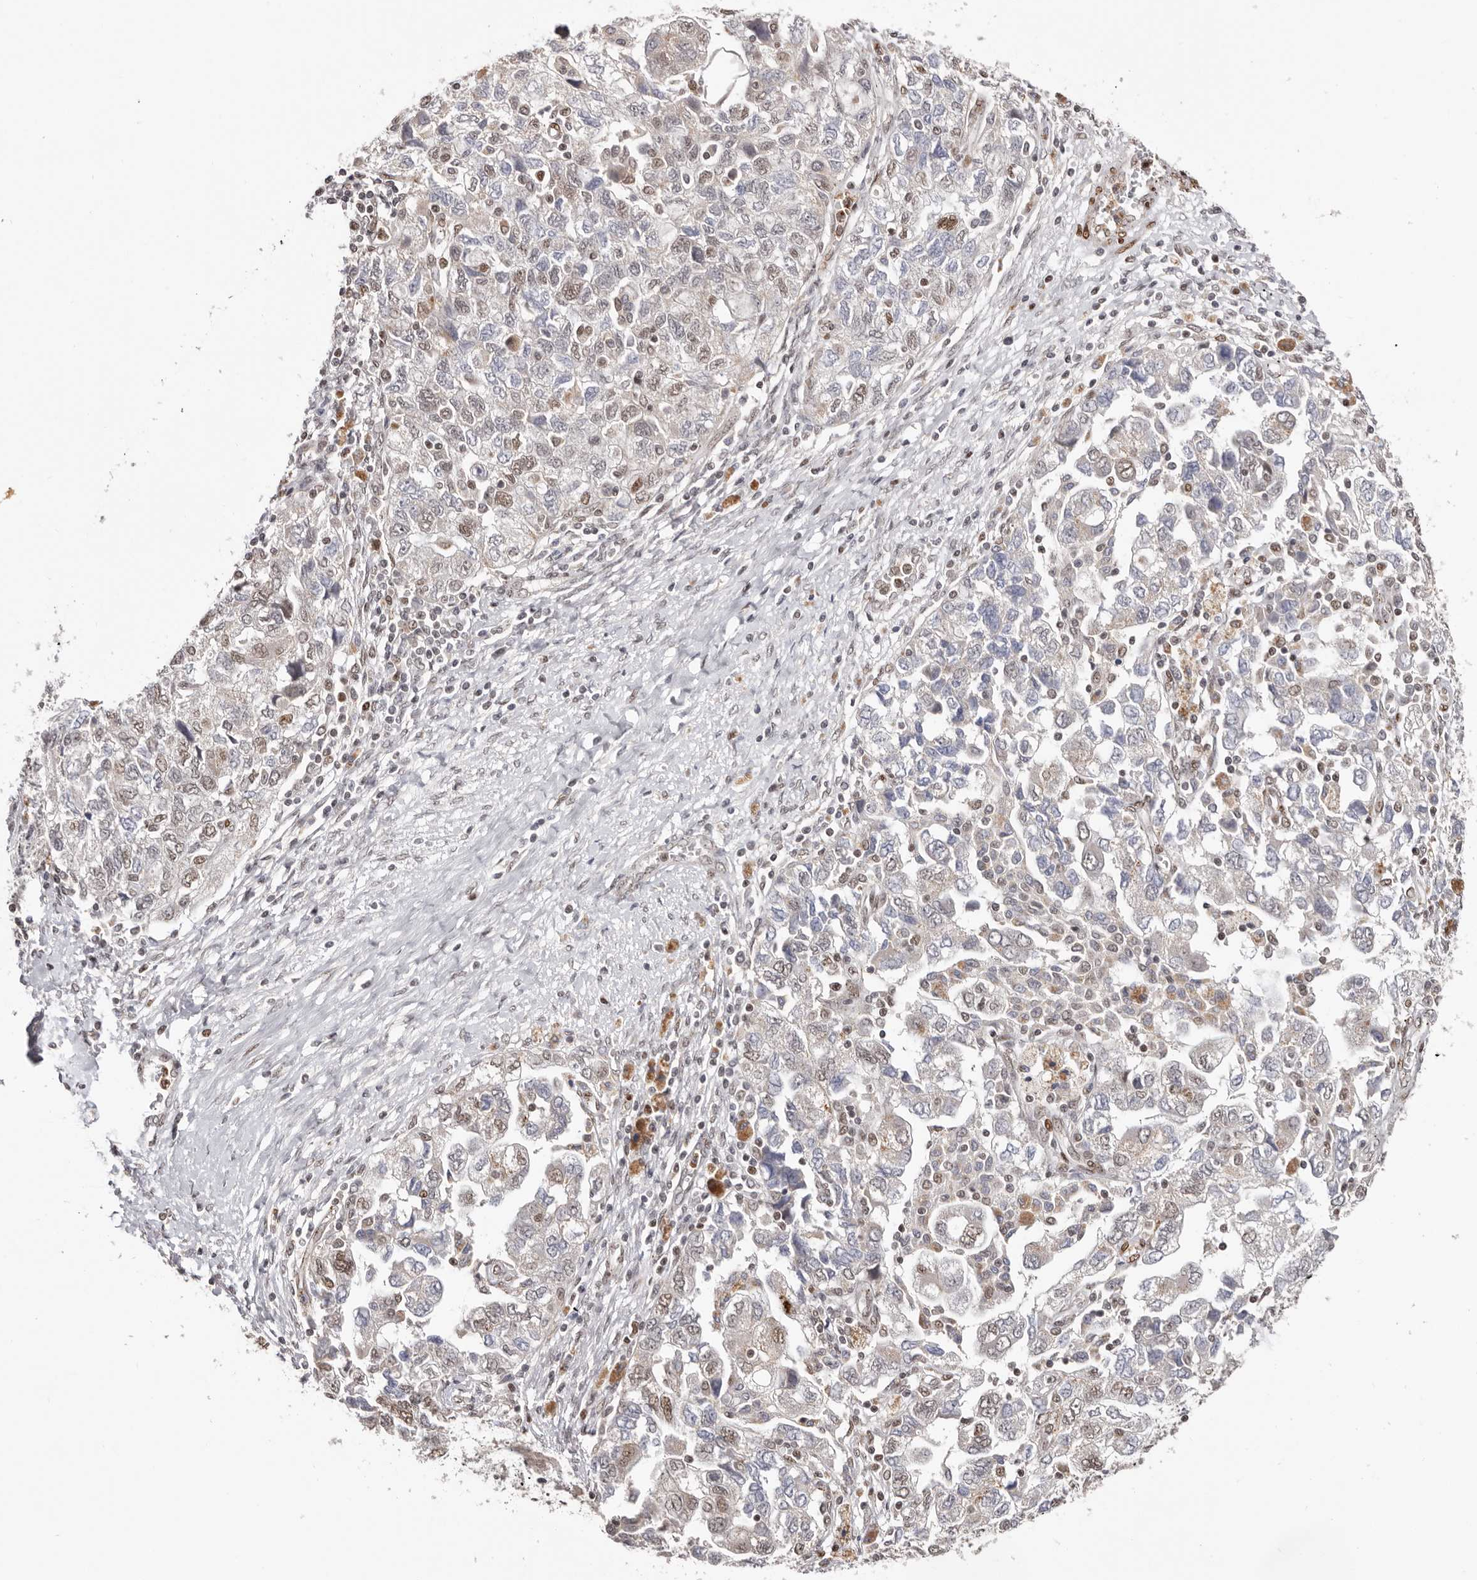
{"staining": {"intensity": "weak", "quantity": "25%-75%", "location": "nuclear"}, "tissue": "ovarian cancer", "cell_type": "Tumor cells", "image_type": "cancer", "snomed": [{"axis": "morphology", "description": "Carcinoma, NOS"}, {"axis": "morphology", "description": "Cystadenocarcinoma, serous, NOS"}, {"axis": "topography", "description": "Ovary"}], "caption": "There is low levels of weak nuclear positivity in tumor cells of ovarian cancer, as demonstrated by immunohistochemical staining (brown color).", "gene": "SMAD7", "patient": {"sex": "female", "age": 69}}